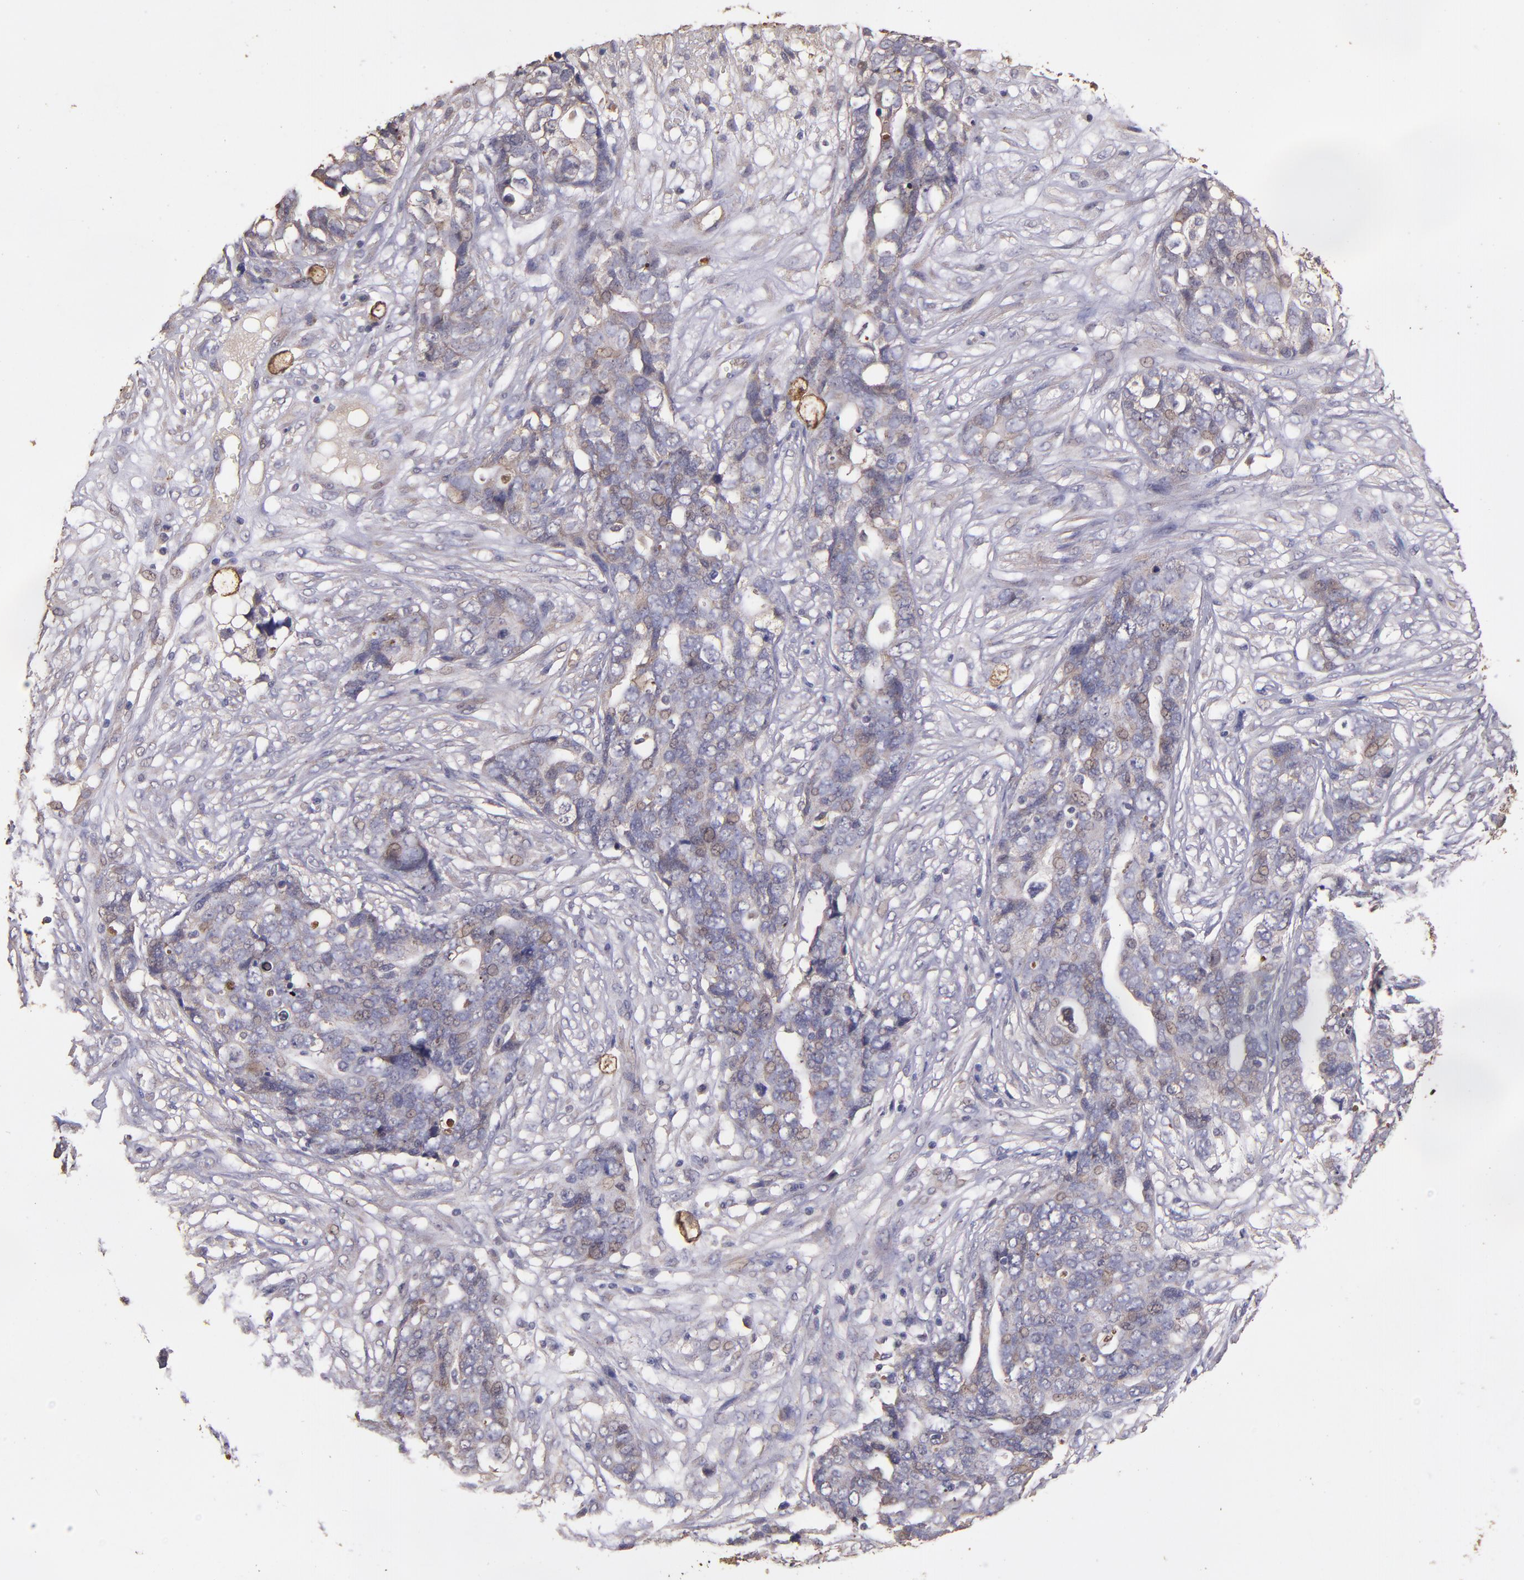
{"staining": {"intensity": "weak", "quantity": ">75%", "location": "cytoplasmic/membranous,nuclear"}, "tissue": "ovarian cancer", "cell_type": "Tumor cells", "image_type": "cancer", "snomed": [{"axis": "morphology", "description": "Normal tissue, NOS"}, {"axis": "morphology", "description": "Cystadenocarcinoma, serous, NOS"}, {"axis": "topography", "description": "Fallopian tube"}, {"axis": "topography", "description": "Ovary"}], "caption": "Immunohistochemical staining of human serous cystadenocarcinoma (ovarian) demonstrates weak cytoplasmic/membranous and nuclear protein staining in approximately >75% of tumor cells. The staining was performed using DAB to visualize the protein expression in brown, while the nuclei were stained in blue with hematoxylin (Magnification: 20x).", "gene": "HECTD1", "patient": {"sex": "female", "age": 56}}